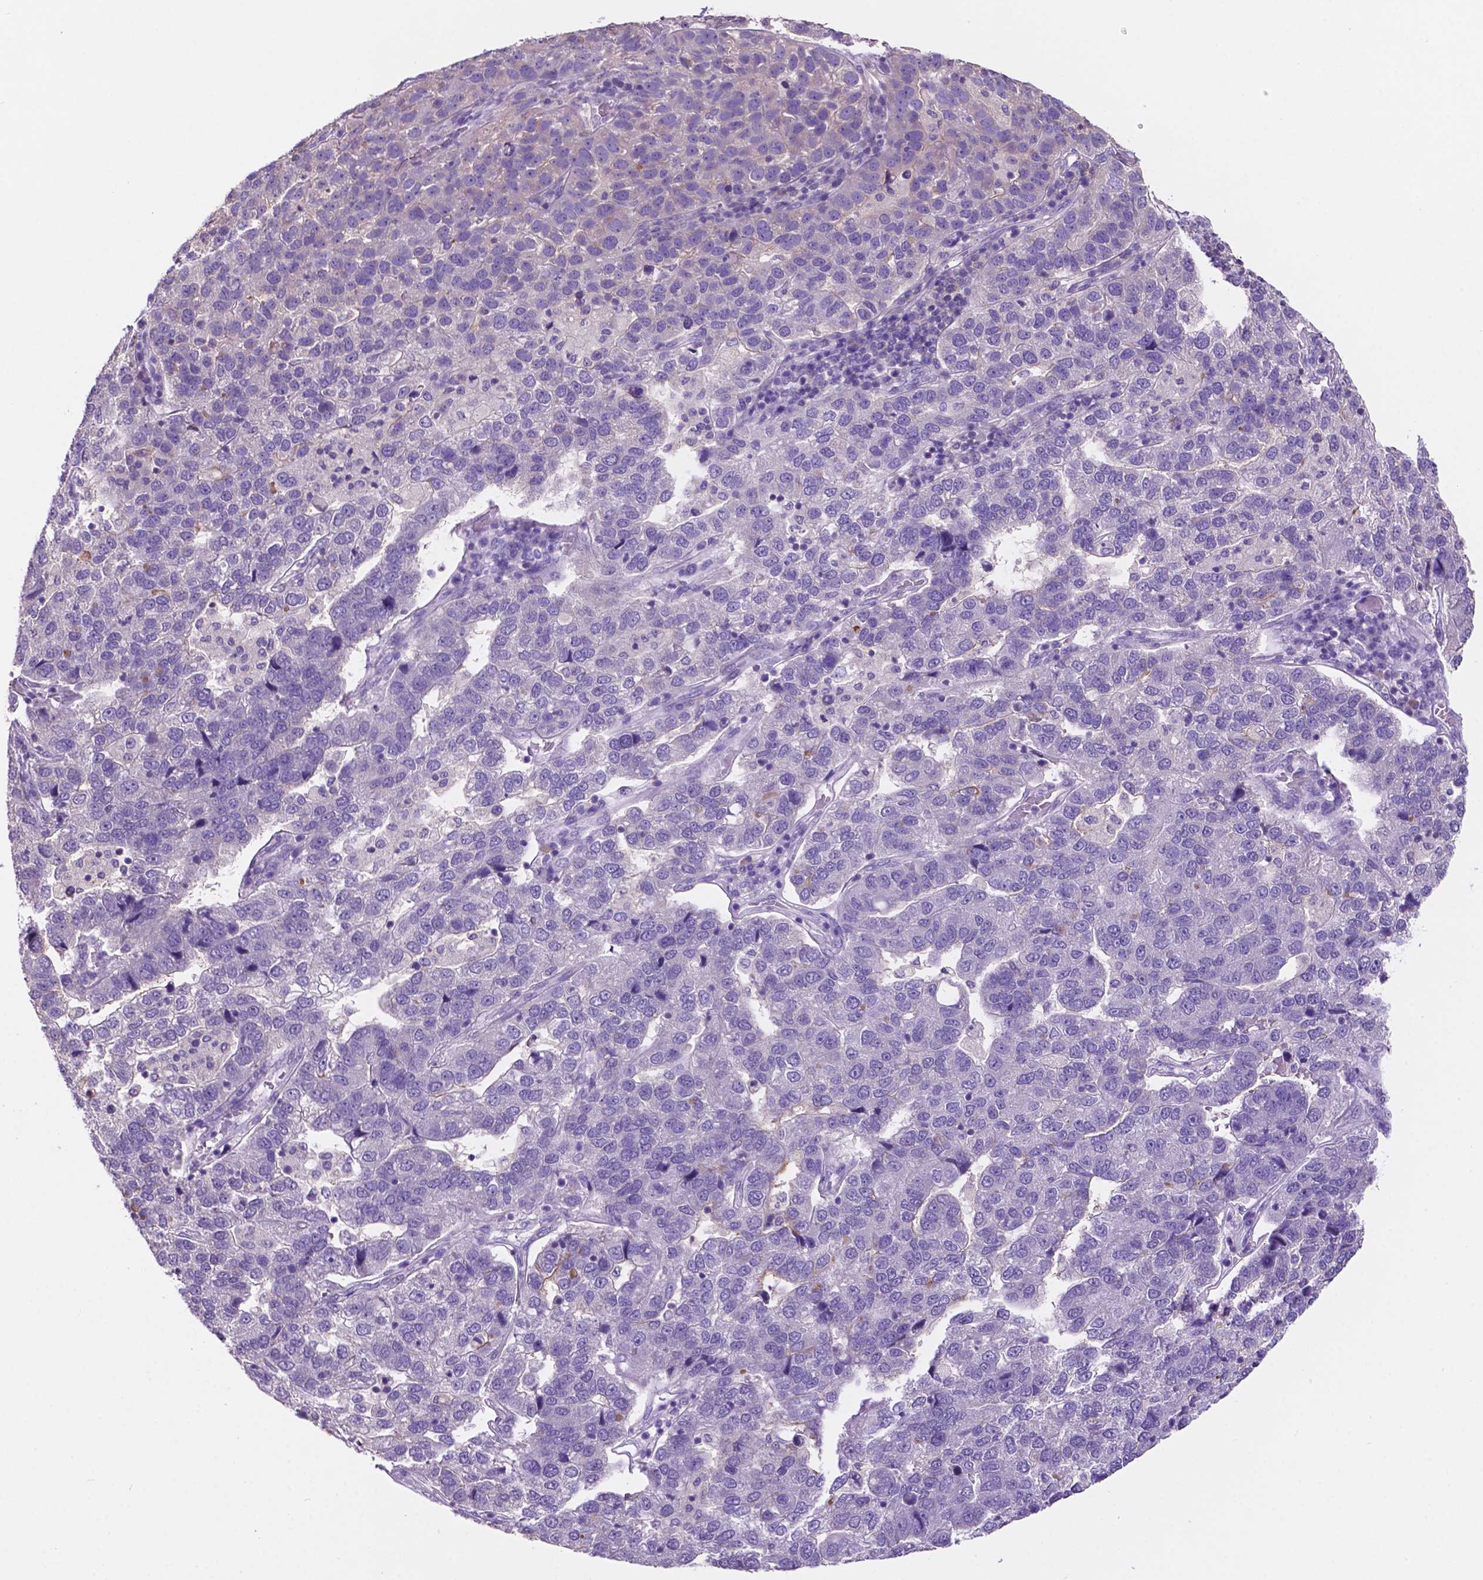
{"staining": {"intensity": "negative", "quantity": "none", "location": "none"}, "tissue": "pancreatic cancer", "cell_type": "Tumor cells", "image_type": "cancer", "snomed": [{"axis": "morphology", "description": "Adenocarcinoma, NOS"}, {"axis": "topography", "description": "Pancreas"}], "caption": "Immunohistochemical staining of pancreatic cancer shows no significant staining in tumor cells.", "gene": "PRPS2", "patient": {"sex": "female", "age": 61}}